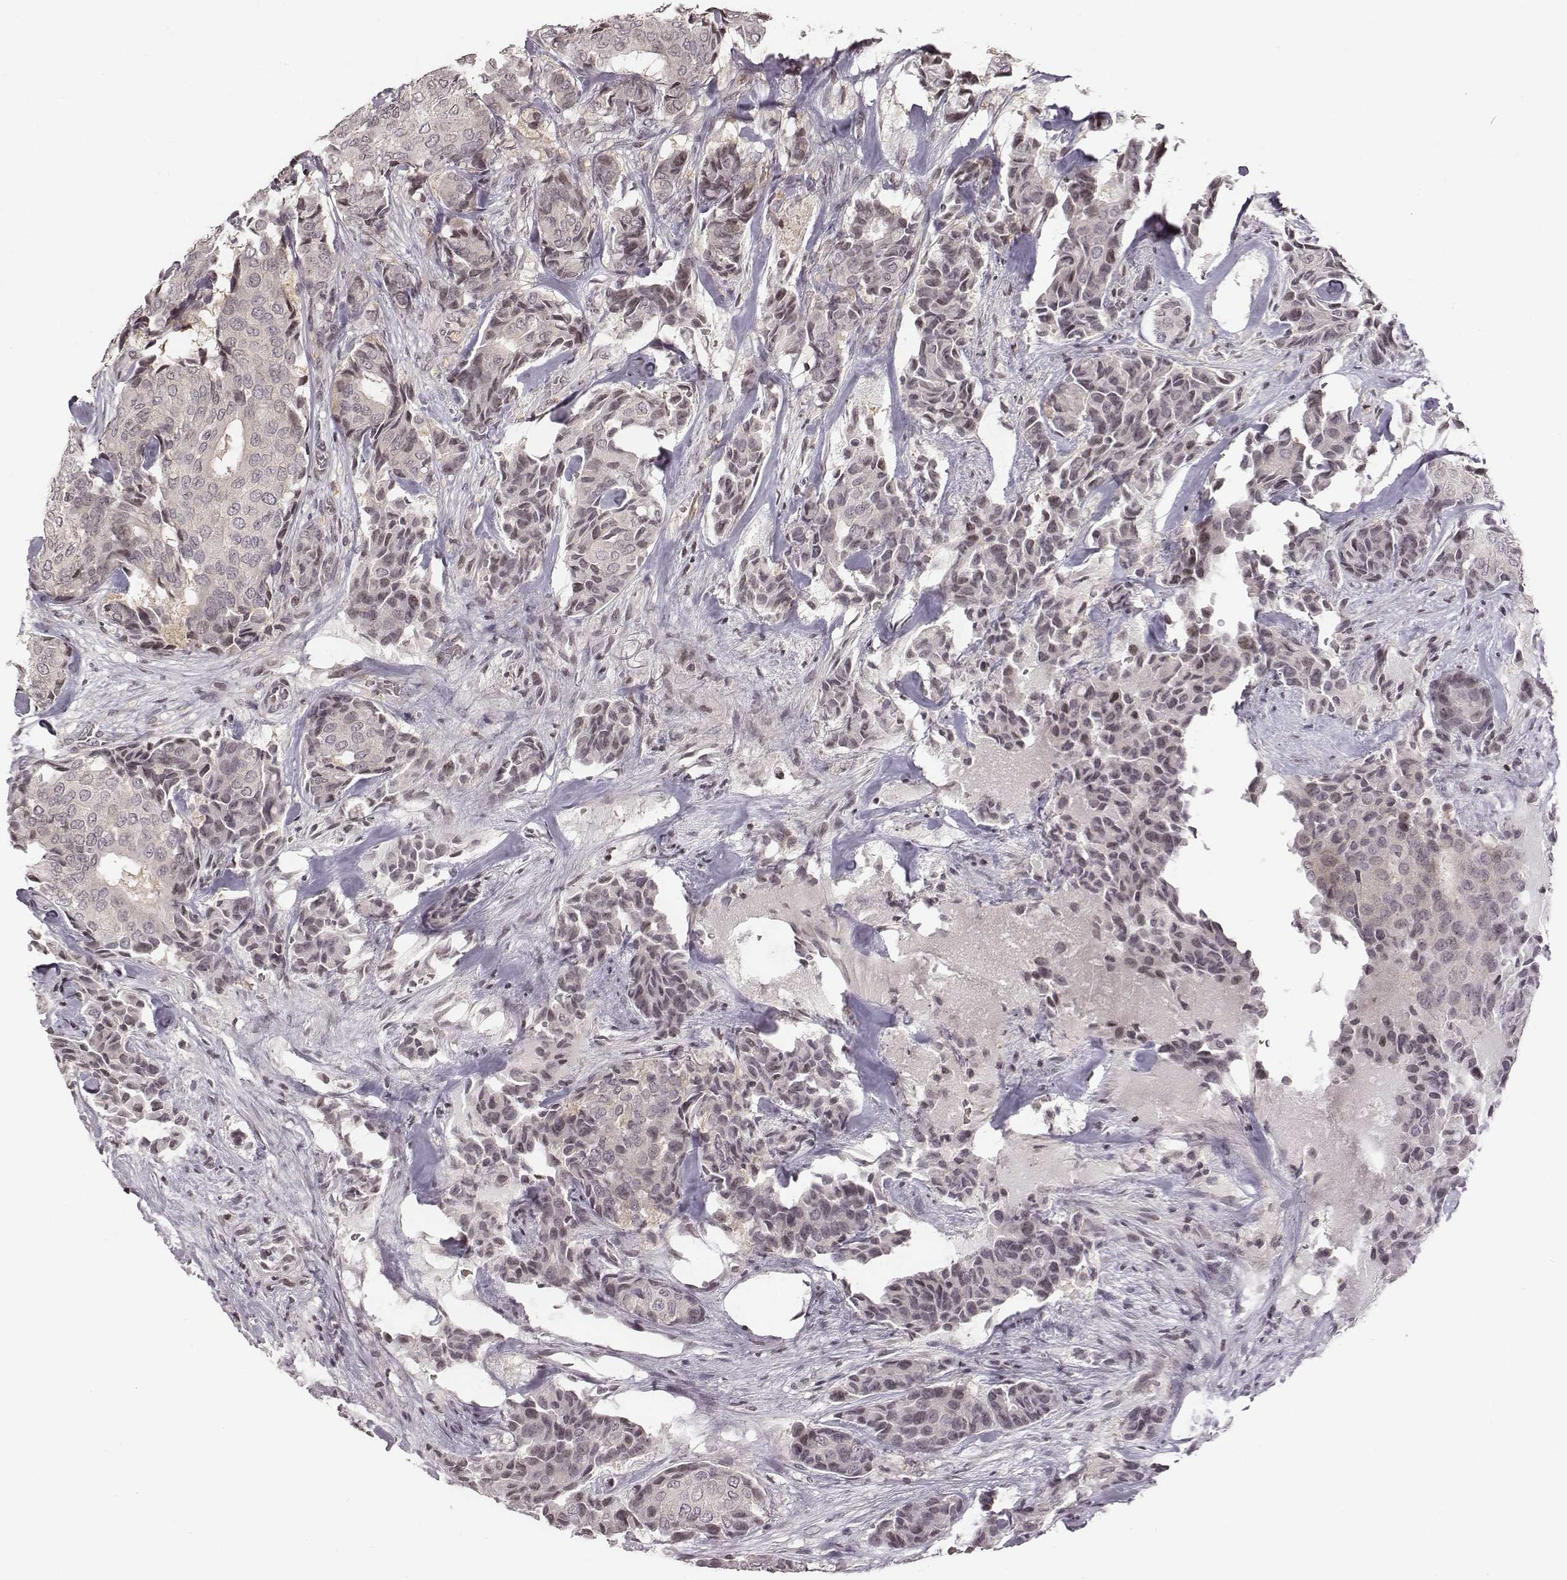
{"staining": {"intensity": "negative", "quantity": "none", "location": "none"}, "tissue": "breast cancer", "cell_type": "Tumor cells", "image_type": "cancer", "snomed": [{"axis": "morphology", "description": "Duct carcinoma"}, {"axis": "topography", "description": "Breast"}], "caption": "This is an immunohistochemistry photomicrograph of breast cancer. There is no expression in tumor cells.", "gene": "GRM4", "patient": {"sex": "female", "age": 75}}